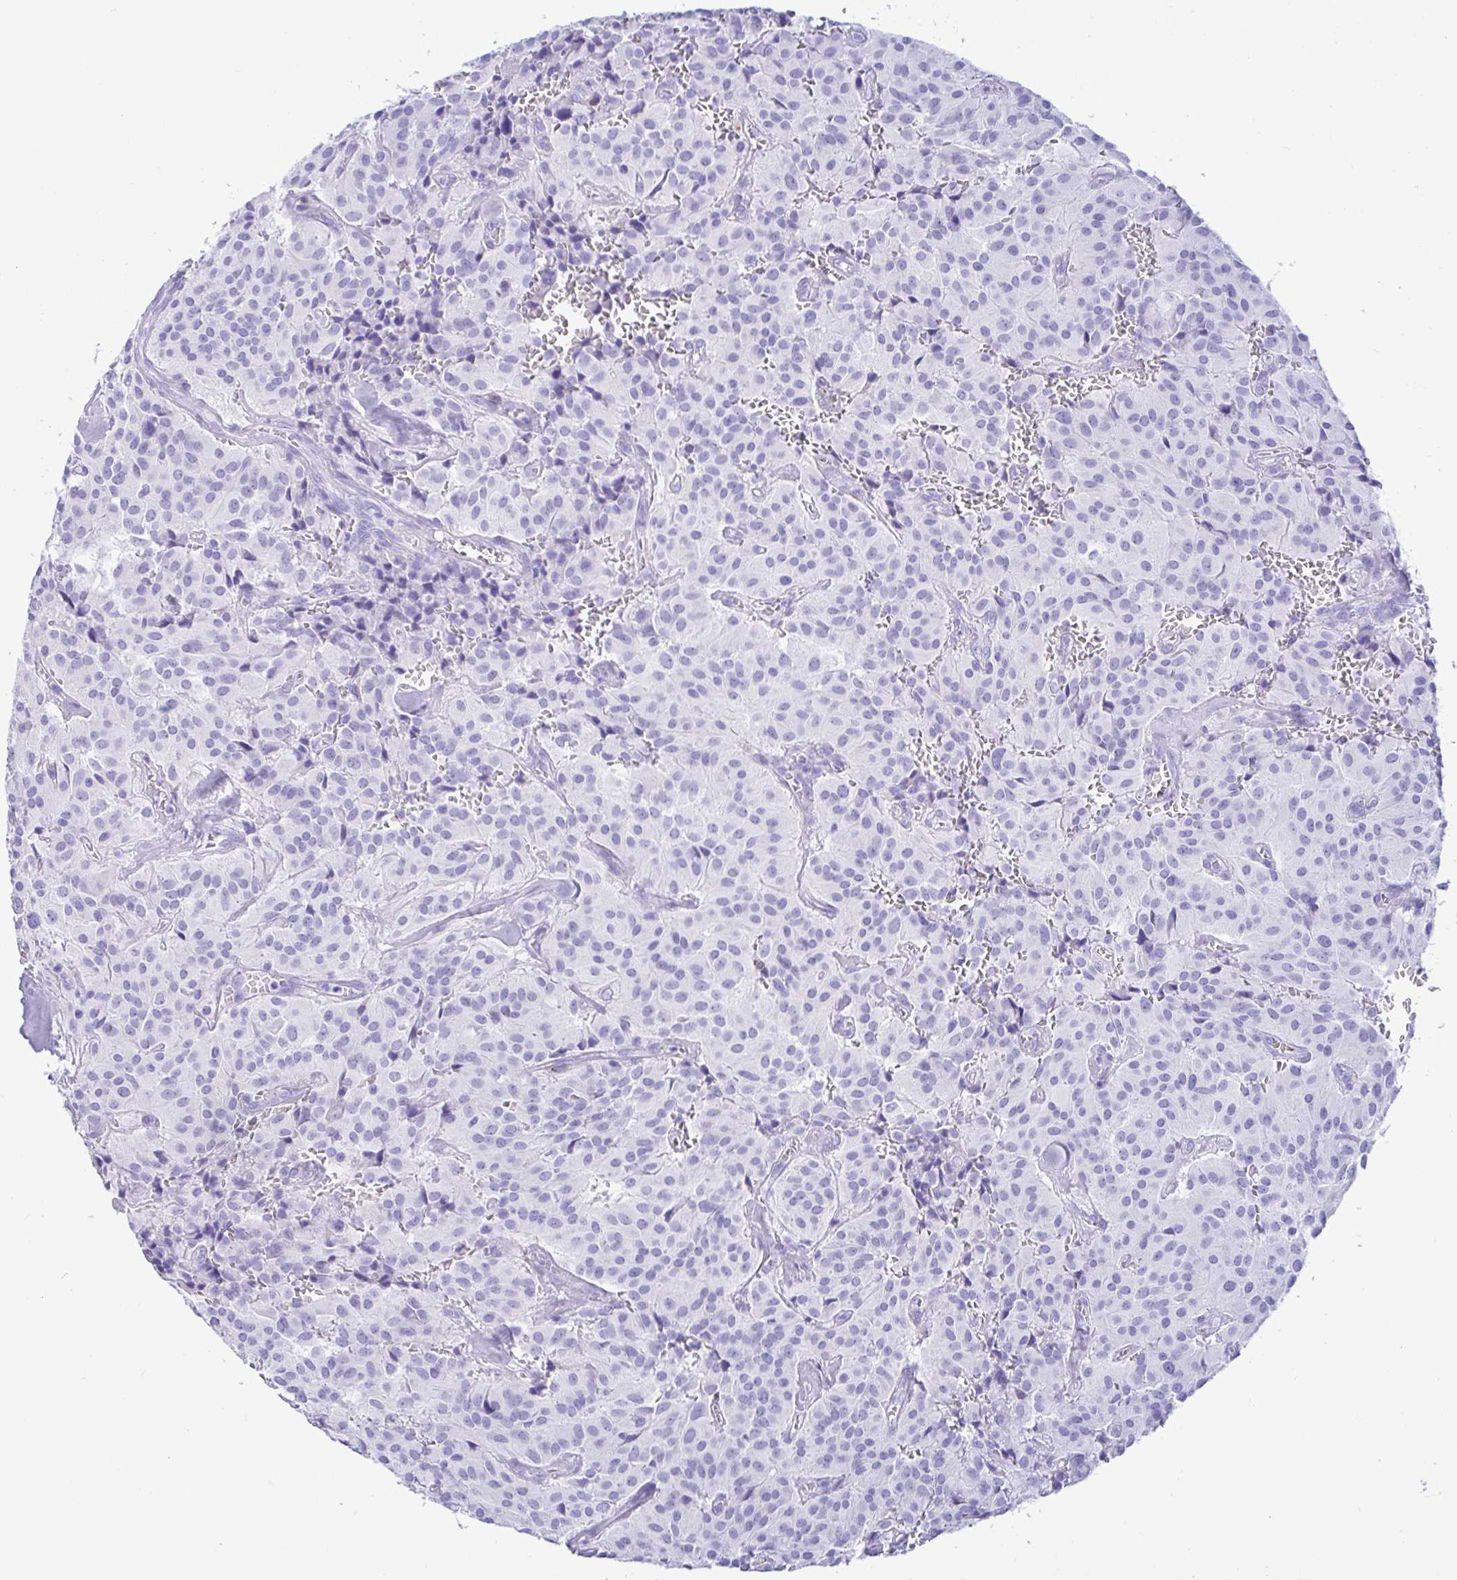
{"staining": {"intensity": "negative", "quantity": "none", "location": "none"}, "tissue": "glioma", "cell_type": "Tumor cells", "image_type": "cancer", "snomed": [{"axis": "morphology", "description": "Glioma, malignant, Low grade"}, {"axis": "topography", "description": "Brain"}], "caption": "Protein analysis of glioma reveals no significant staining in tumor cells.", "gene": "CD5", "patient": {"sex": "male", "age": 42}}